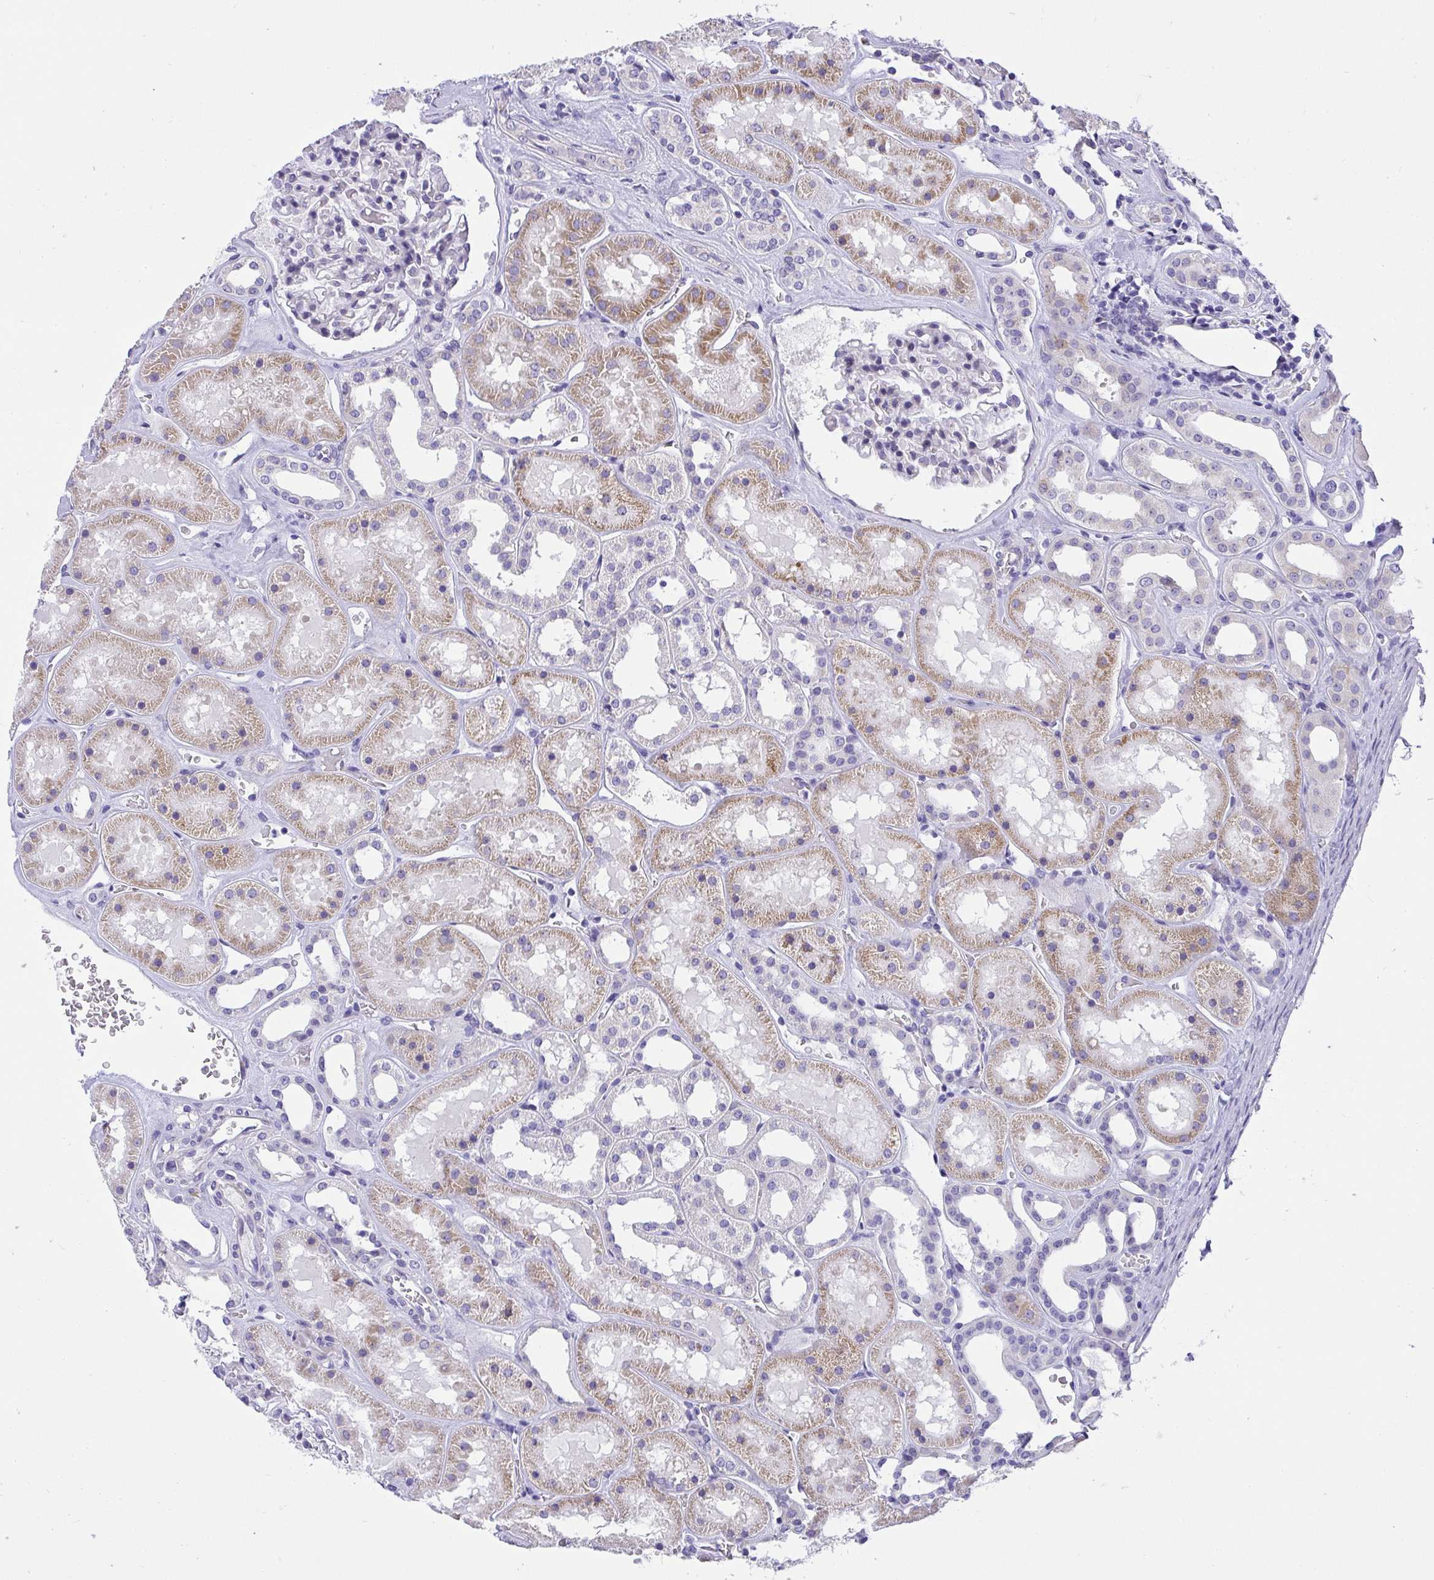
{"staining": {"intensity": "negative", "quantity": "none", "location": "none"}, "tissue": "kidney", "cell_type": "Cells in glomeruli", "image_type": "normal", "snomed": [{"axis": "morphology", "description": "Normal tissue, NOS"}, {"axis": "topography", "description": "Kidney"}], "caption": "Unremarkable kidney was stained to show a protein in brown. There is no significant expression in cells in glomeruli. Nuclei are stained in blue.", "gene": "ADRA2C", "patient": {"sex": "female", "age": 41}}